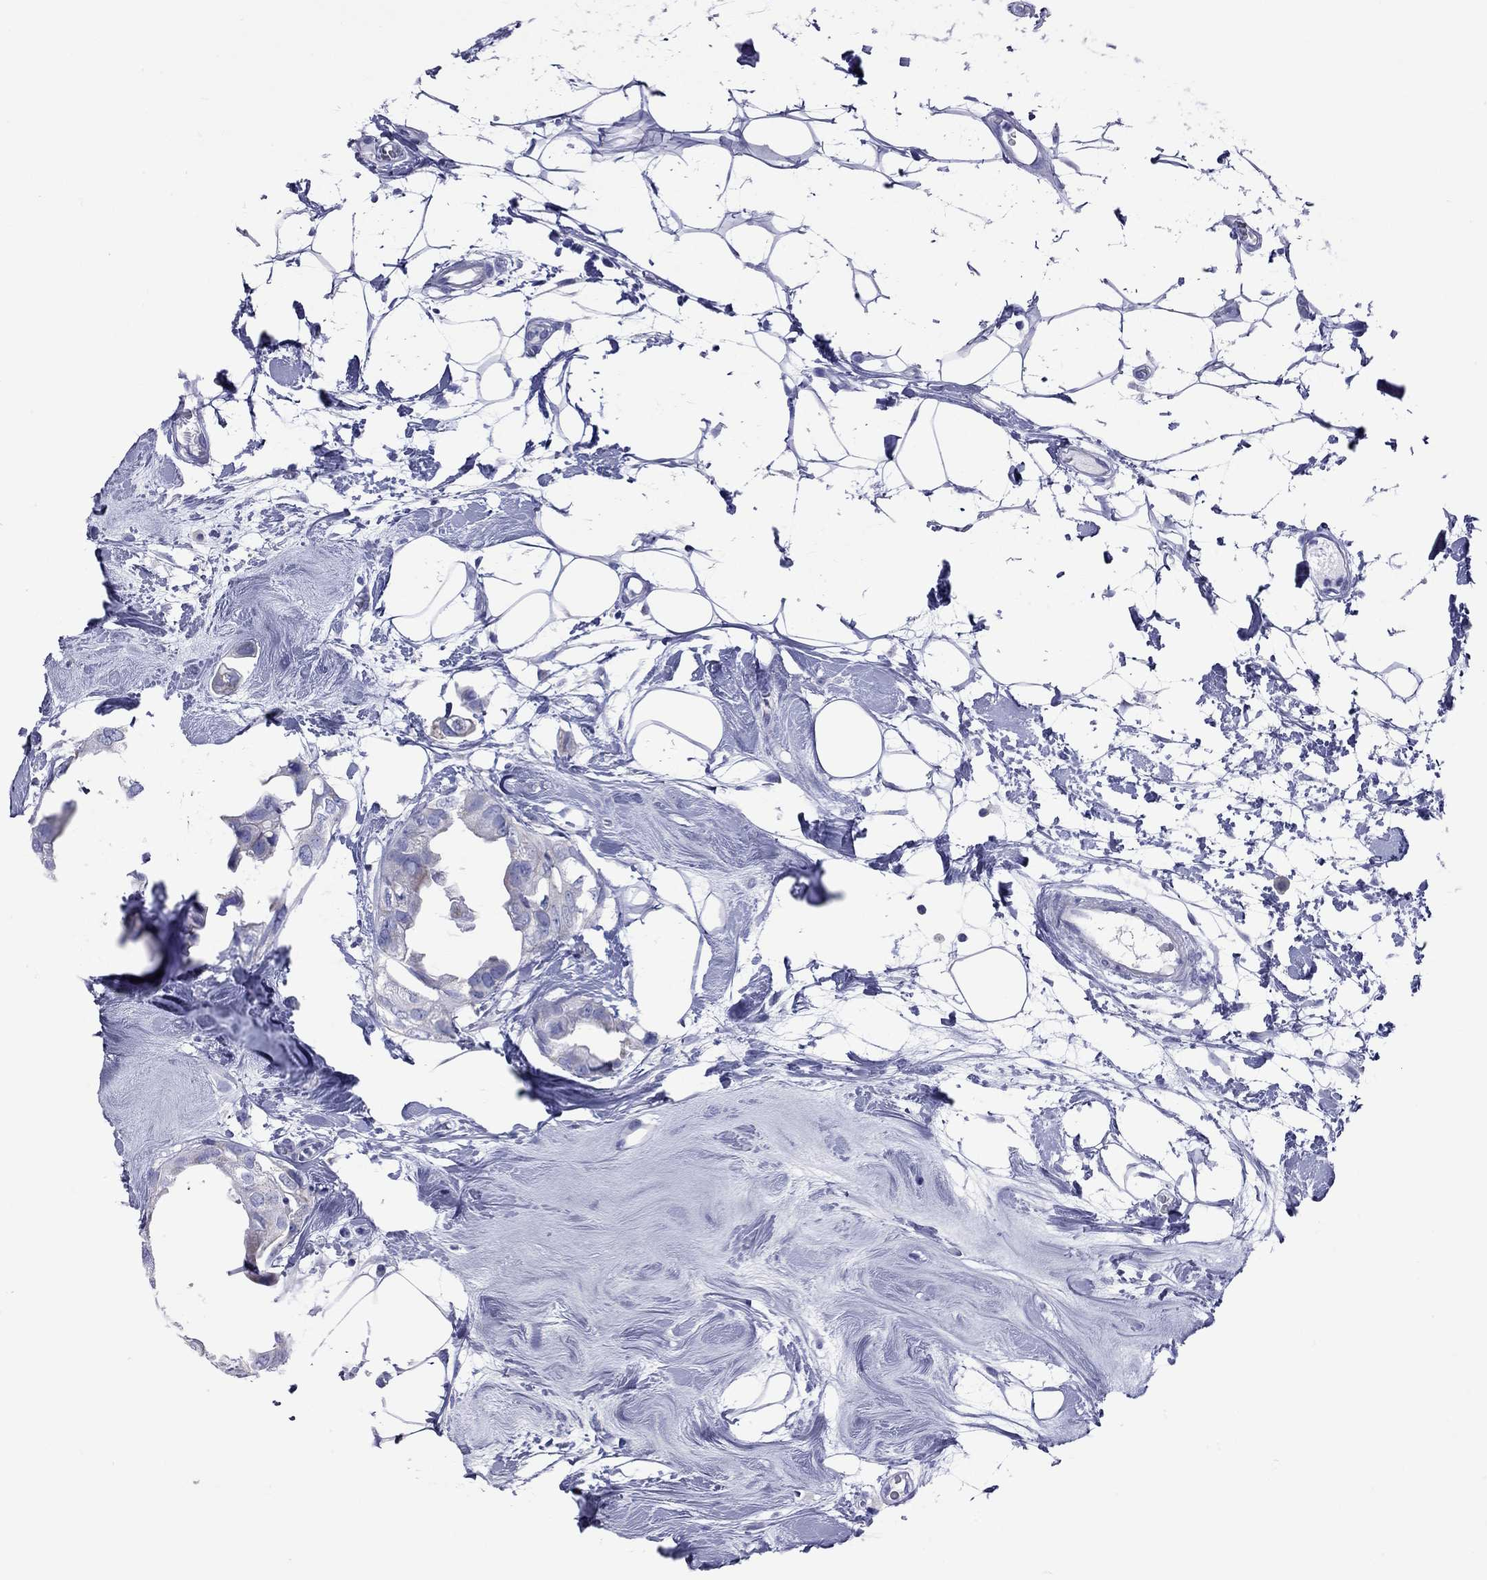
{"staining": {"intensity": "negative", "quantity": "none", "location": "none"}, "tissue": "breast cancer", "cell_type": "Tumor cells", "image_type": "cancer", "snomed": [{"axis": "morphology", "description": "Normal tissue, NOS"}, {"axis": "morphology", "description": "Duct carcinoma"}, {"axis": "topography", "description": "Breast"}], "caption": "An immunohistochemistry photomicrograph of breast cancer (invasive ductal carcinoma) is shown. There is no staining in tumor cells of breast cancer (invasive ductal carcinoma).", "gene": "VSIG10", "patient": {"sex": "female", "age": 40}}